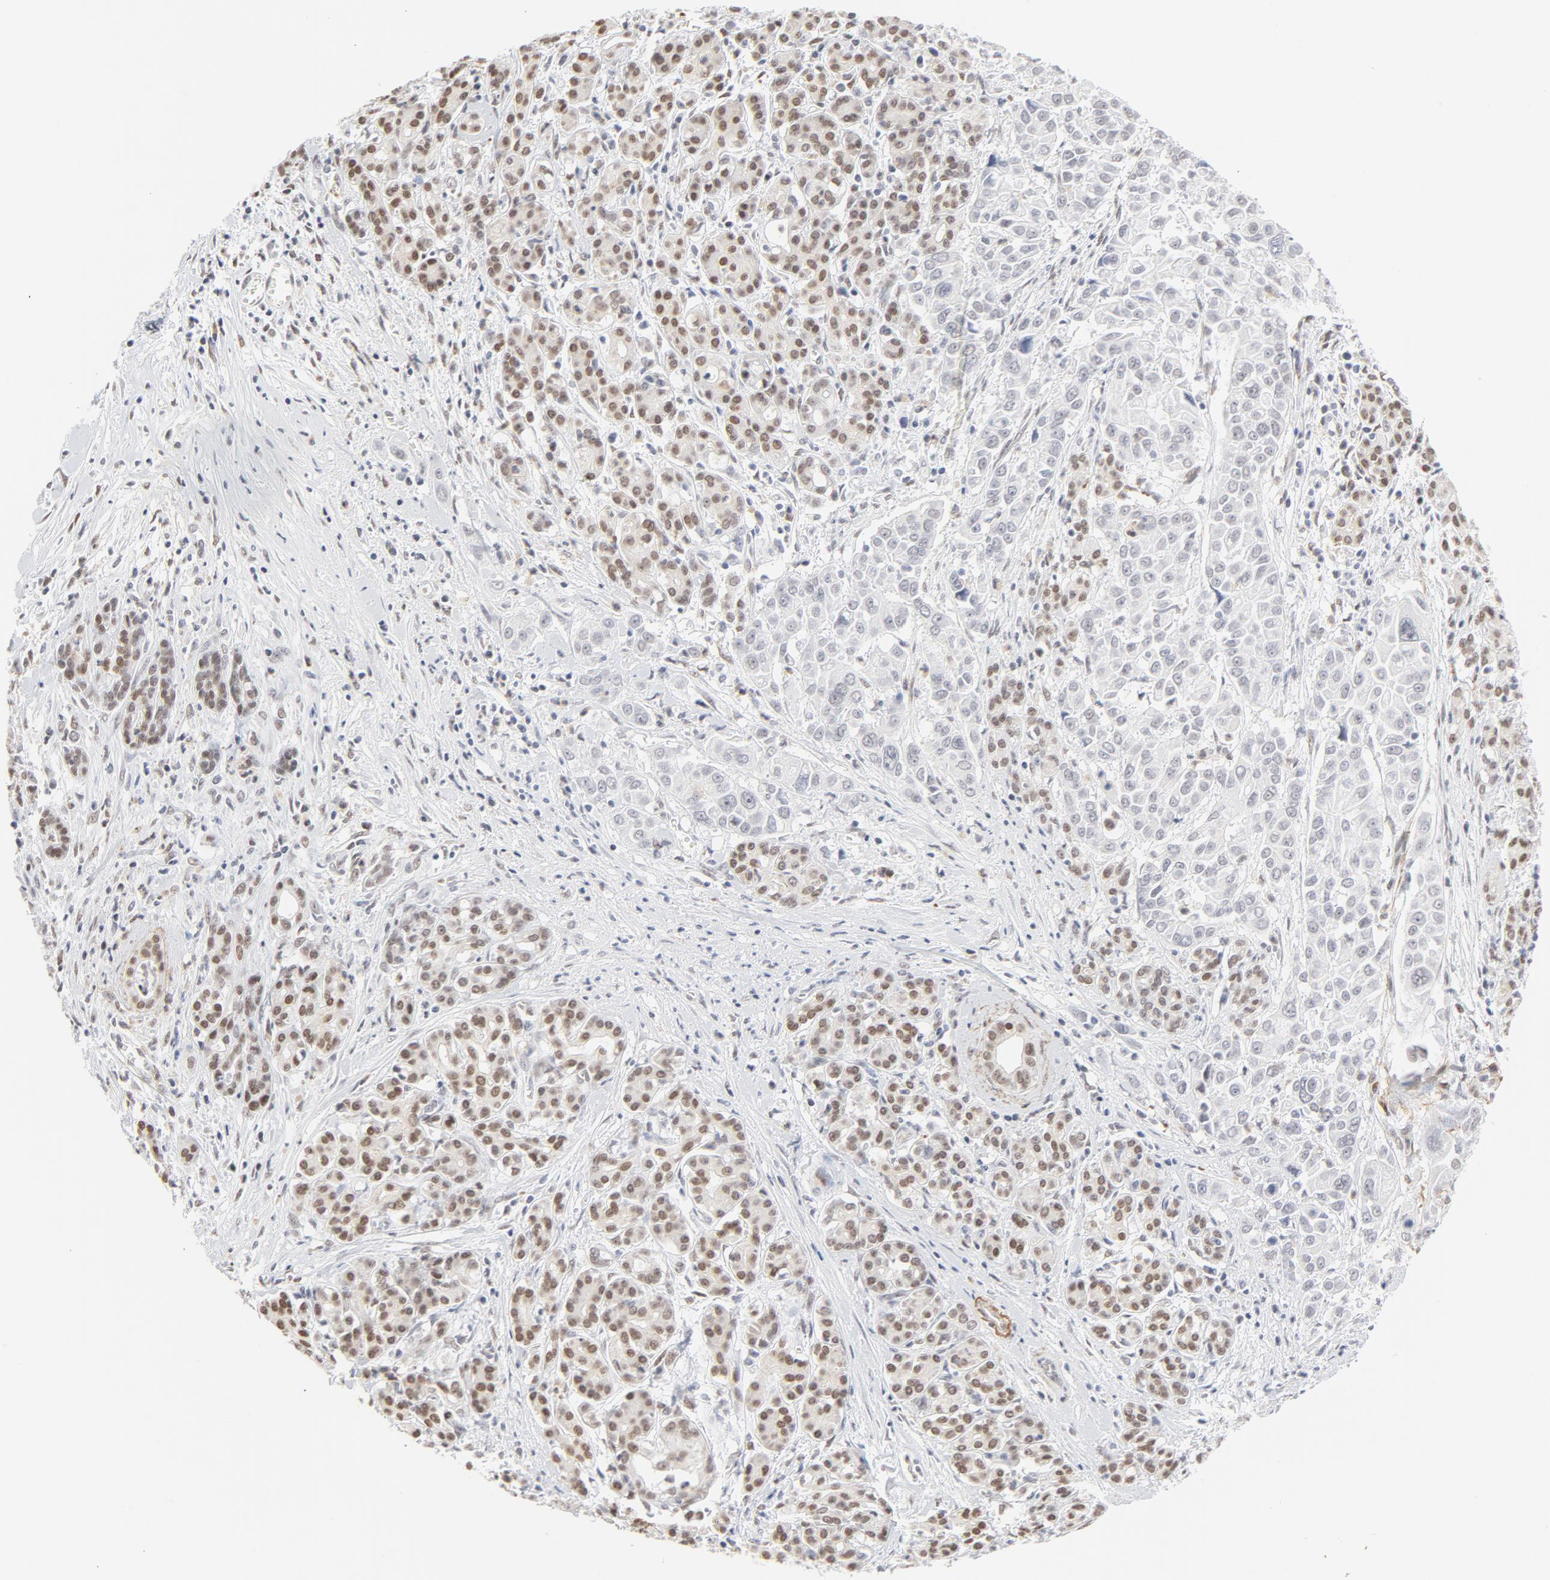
{"staining": {"intensity": "negative", "quantity": "none", "location": "none"}, "tissue": "pancreatic cancer", "cell_type": "Tumor cells", "image_type": "cancer", "snomed": [{"axis": "morphology", "description": "Adenocarcinoma, NOS"}, {"axis": "topography", "description": "Pancreas"}], "caption": "There is no significant positivity in tumor cells of pancreatic cancer. (DAB (3,3'-diaminobenzidine) immunohistochemistry with hematoxylin counter stain).", "gene": "PBX1", "patient": {"sex": "female", "age": 52}}